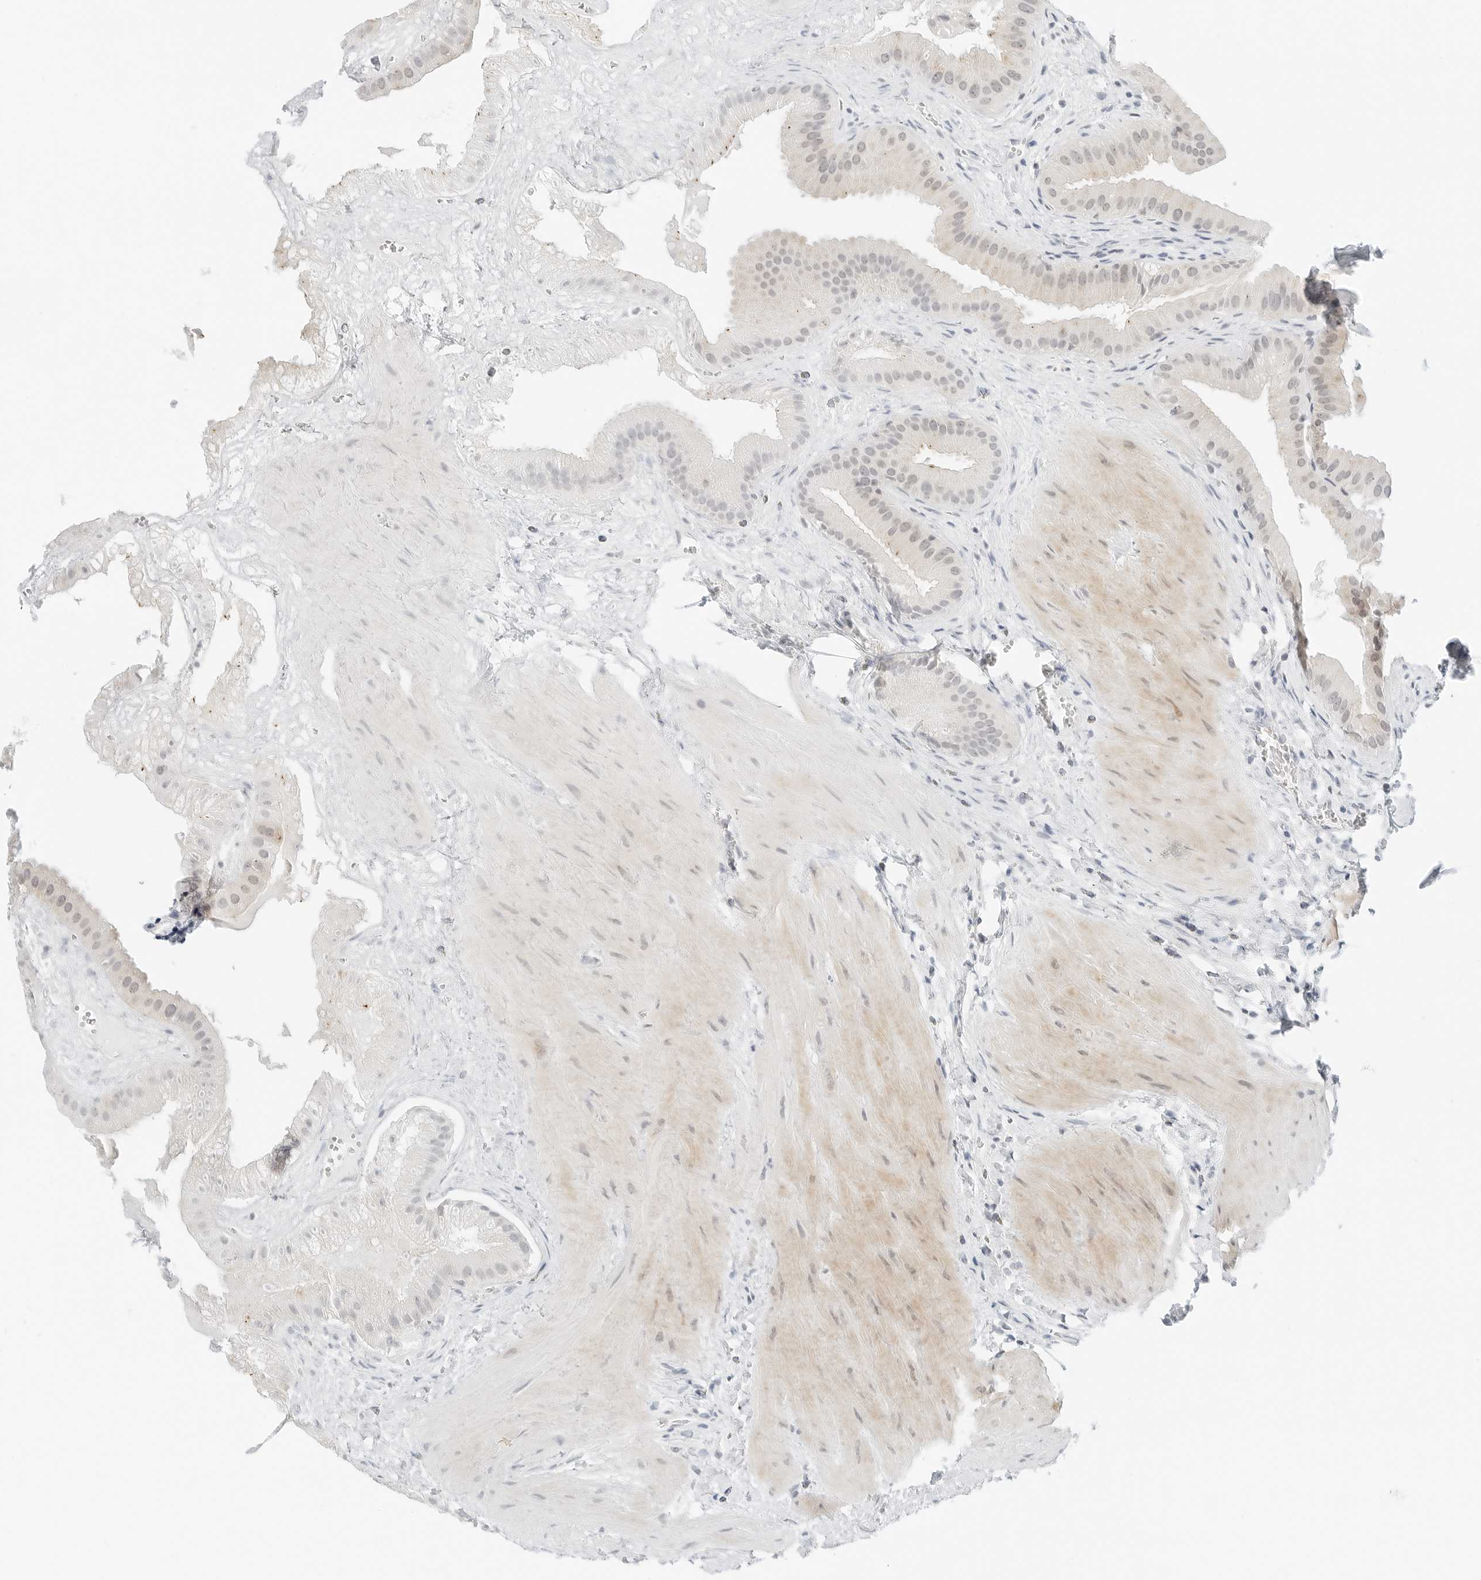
{"staining": {"intensity": "weak", "quantity": "<25%", "location": "cytoplasmic/membranous"}, "tissue": "gallbladder", "cell_type": "Glandular cells", "image_type": "normal", "snomed": [{"axis": "morphology", "description": "Normal tissue, NOS"}, {"axis": "topography", "description": "Gallbladder"}], "caption": "DAB (3,3'-diaminobenzidine) immunohistochemical staining of benign gallbladder exhibits no significant staining in glandular cells. (DAB IHC visualized using brightfield microscopy, high magnification).", "gene": "CCSAP", "patient": {"sex": "male", "age": 55}}